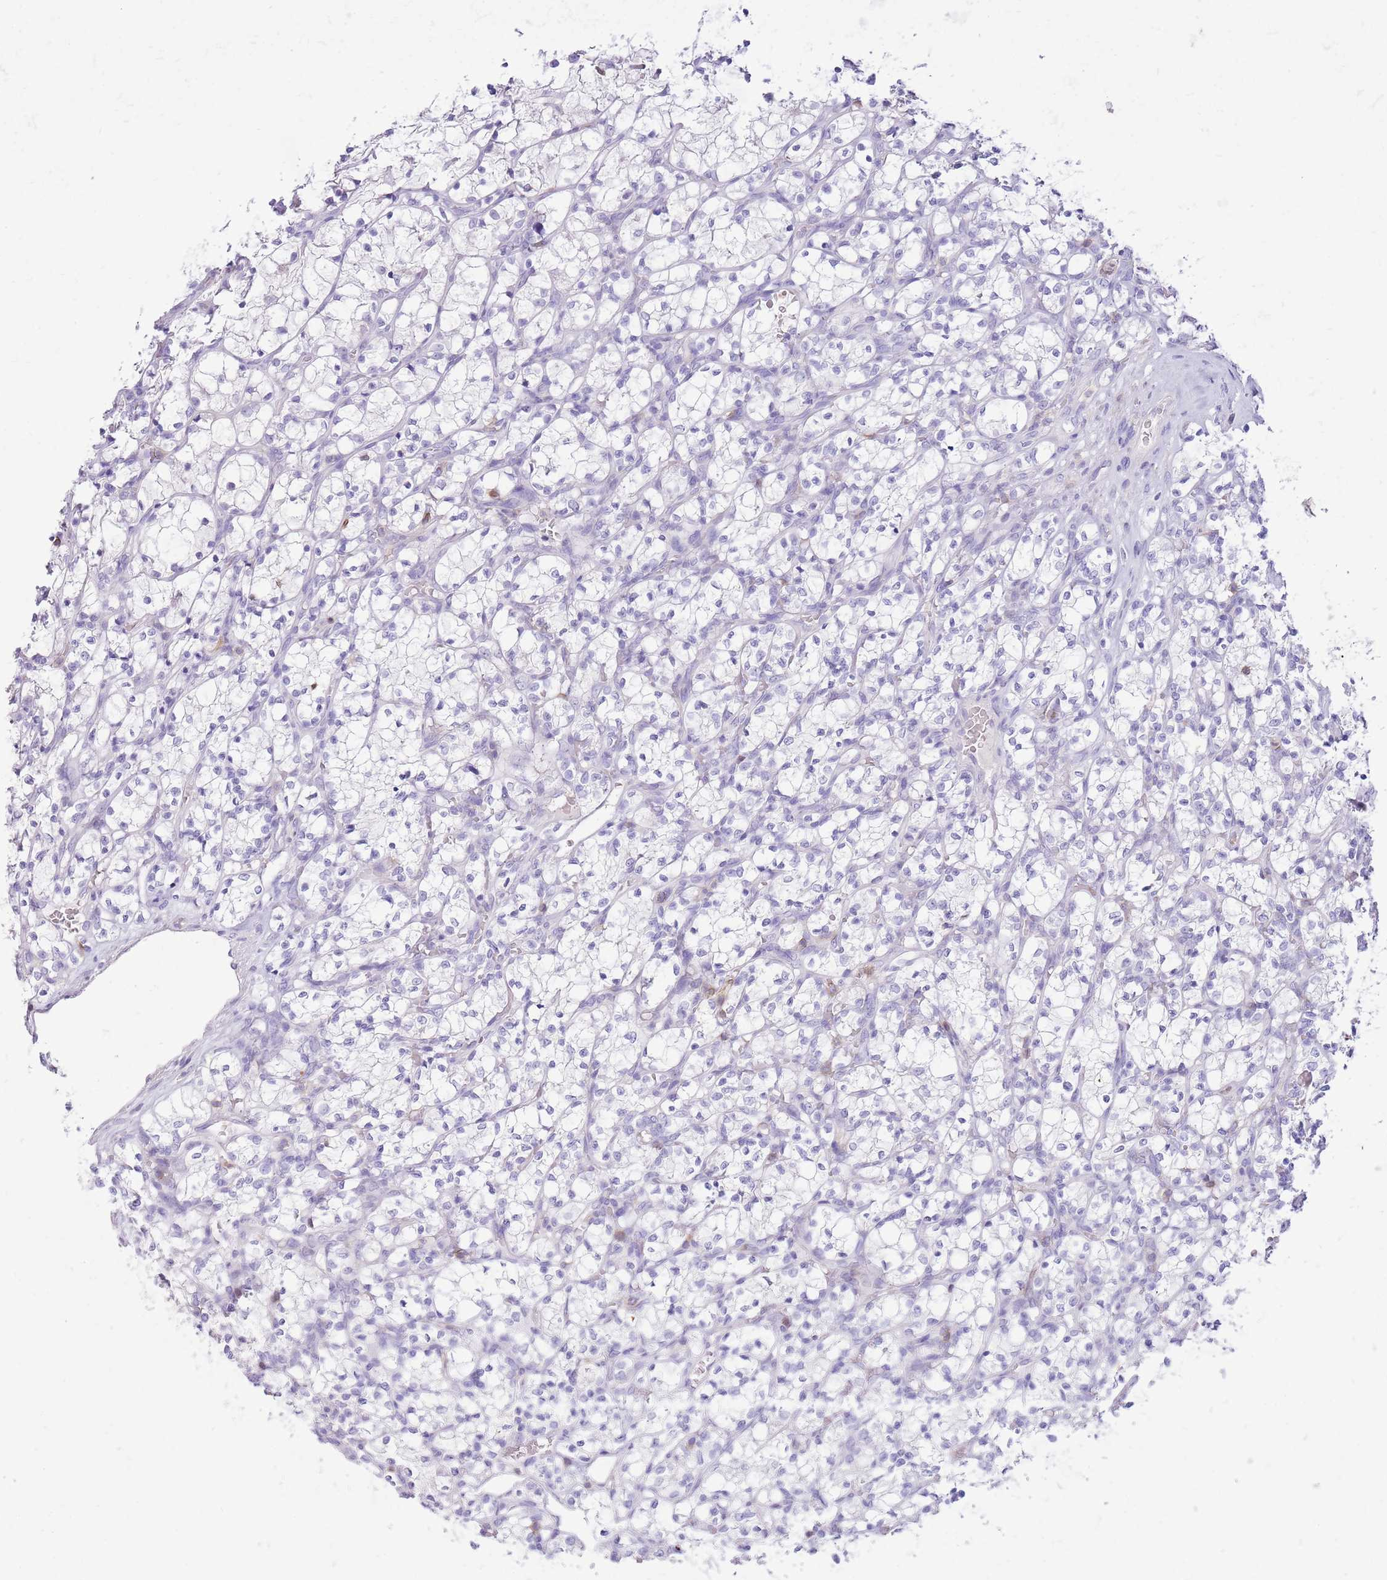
{"staining": {"intensity": "negative", "quantity": "none", "location": "none"}, "tissue": "renal cancer", "cell_type": "Tumor cells", "image_type": "cancer", "snomed": [{"axis": "morphology", "description": "Adenocarcinoma, NOS"}, {"axis": "topography", "description": "Kidney"}], "caption": "A high-resolution photomicrograph shows immunohistochemistry staining of adenocarcinoma (renal), which reveals no significant positivity in tumor cells. (DAB (3,3'-diaminobenzidine) IHC, high magnification).", "gene": "OR4Q3", "patient": {"sex": "female", "age": 69}}